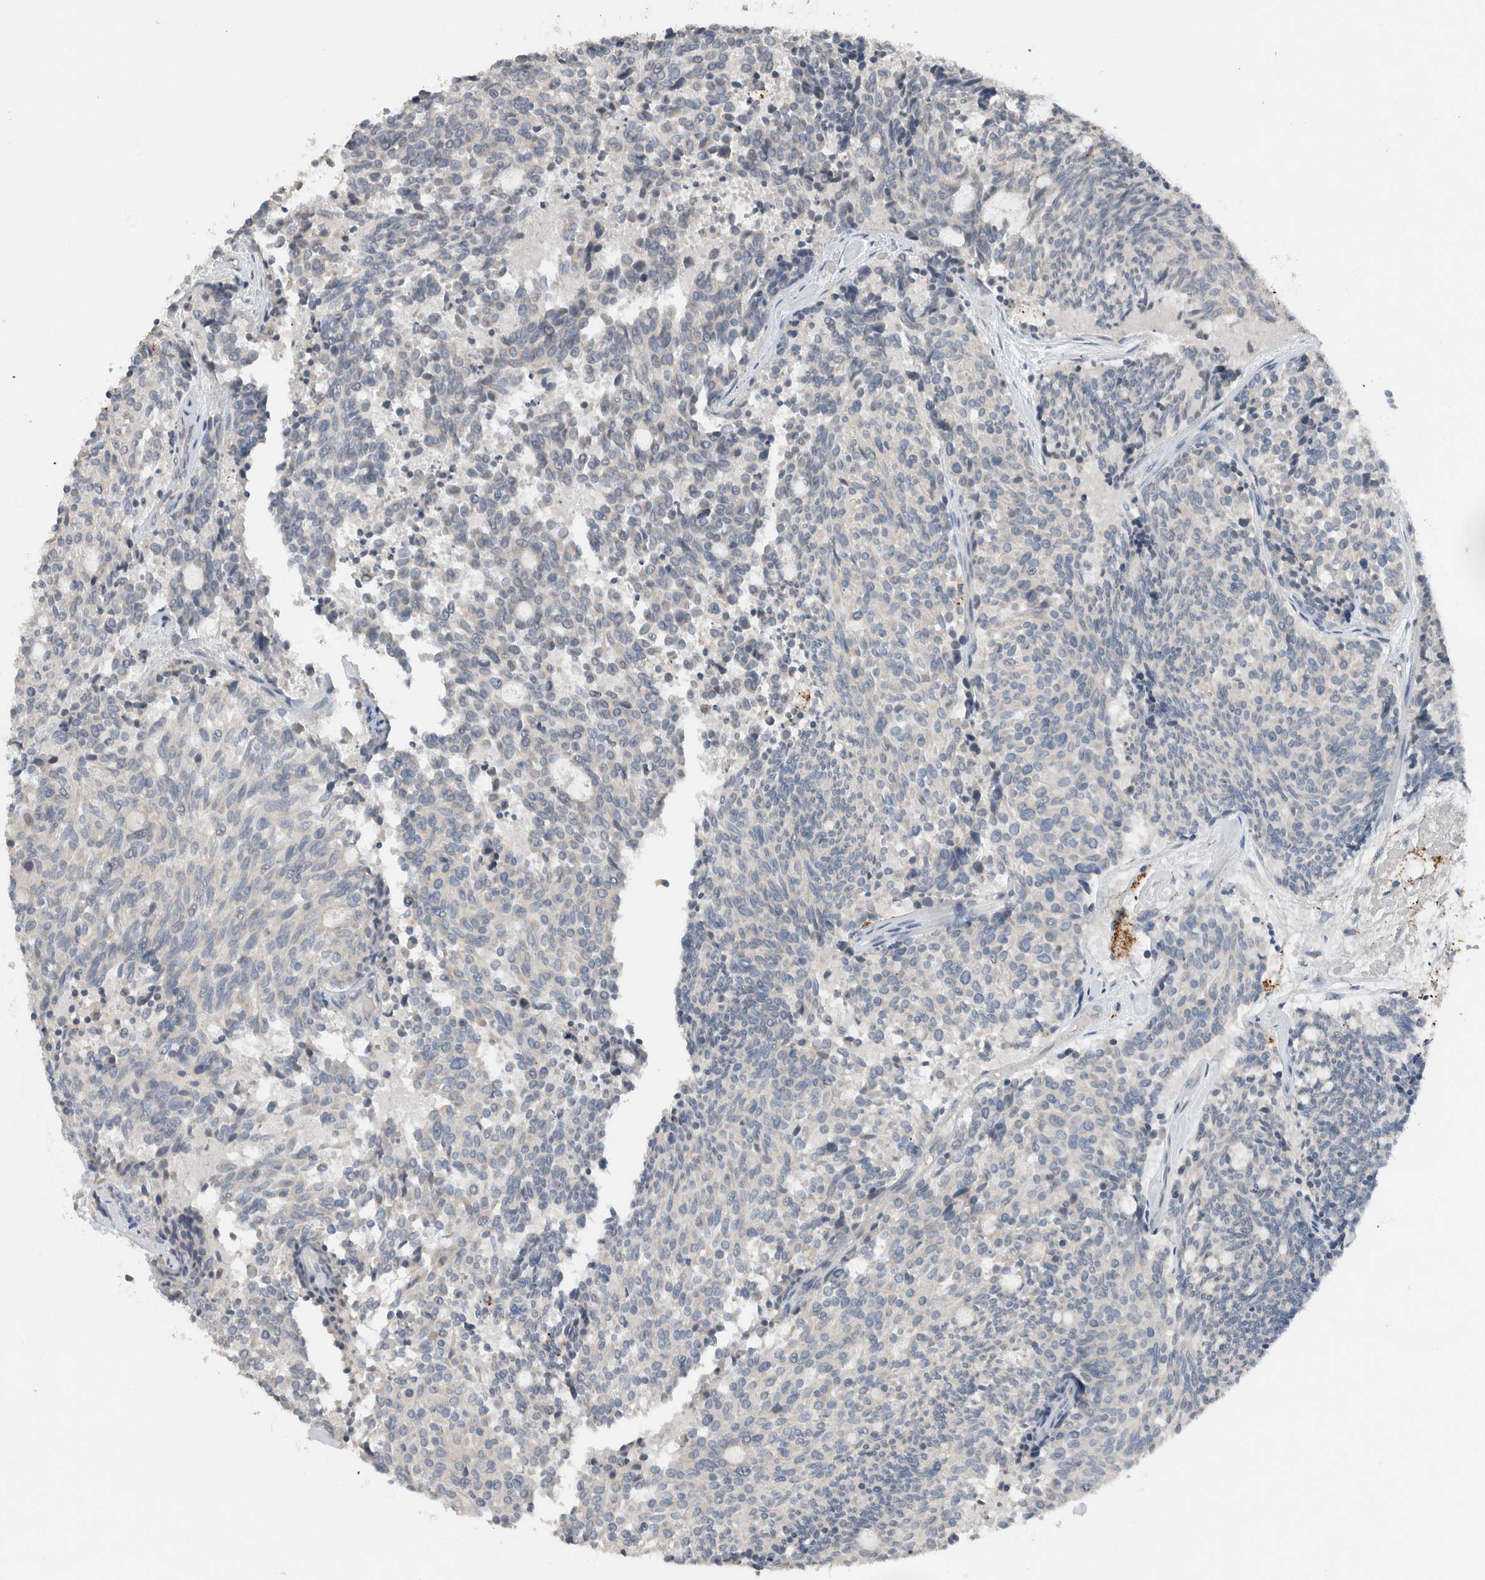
{"staining": {"intensity": "negative", "quantity": "none", "location": "none"}, "tissue": "carcinoid", "cell_type": "Tumor cells", "image_type": "cancer", "snomed": [{"axis": "morphology", "description": "Carcinoid, malignant, NOS"}, {"axis": "topography", "description": "Pancreas"}], "caption": "An immunohistochemistry (IHC) micrograph of malignant carcinoid is shown. There is no staining in tumor cells of malignant carcinoid.", "gene": "UGCG", "patient": {"sex": "female", "age": 54}}